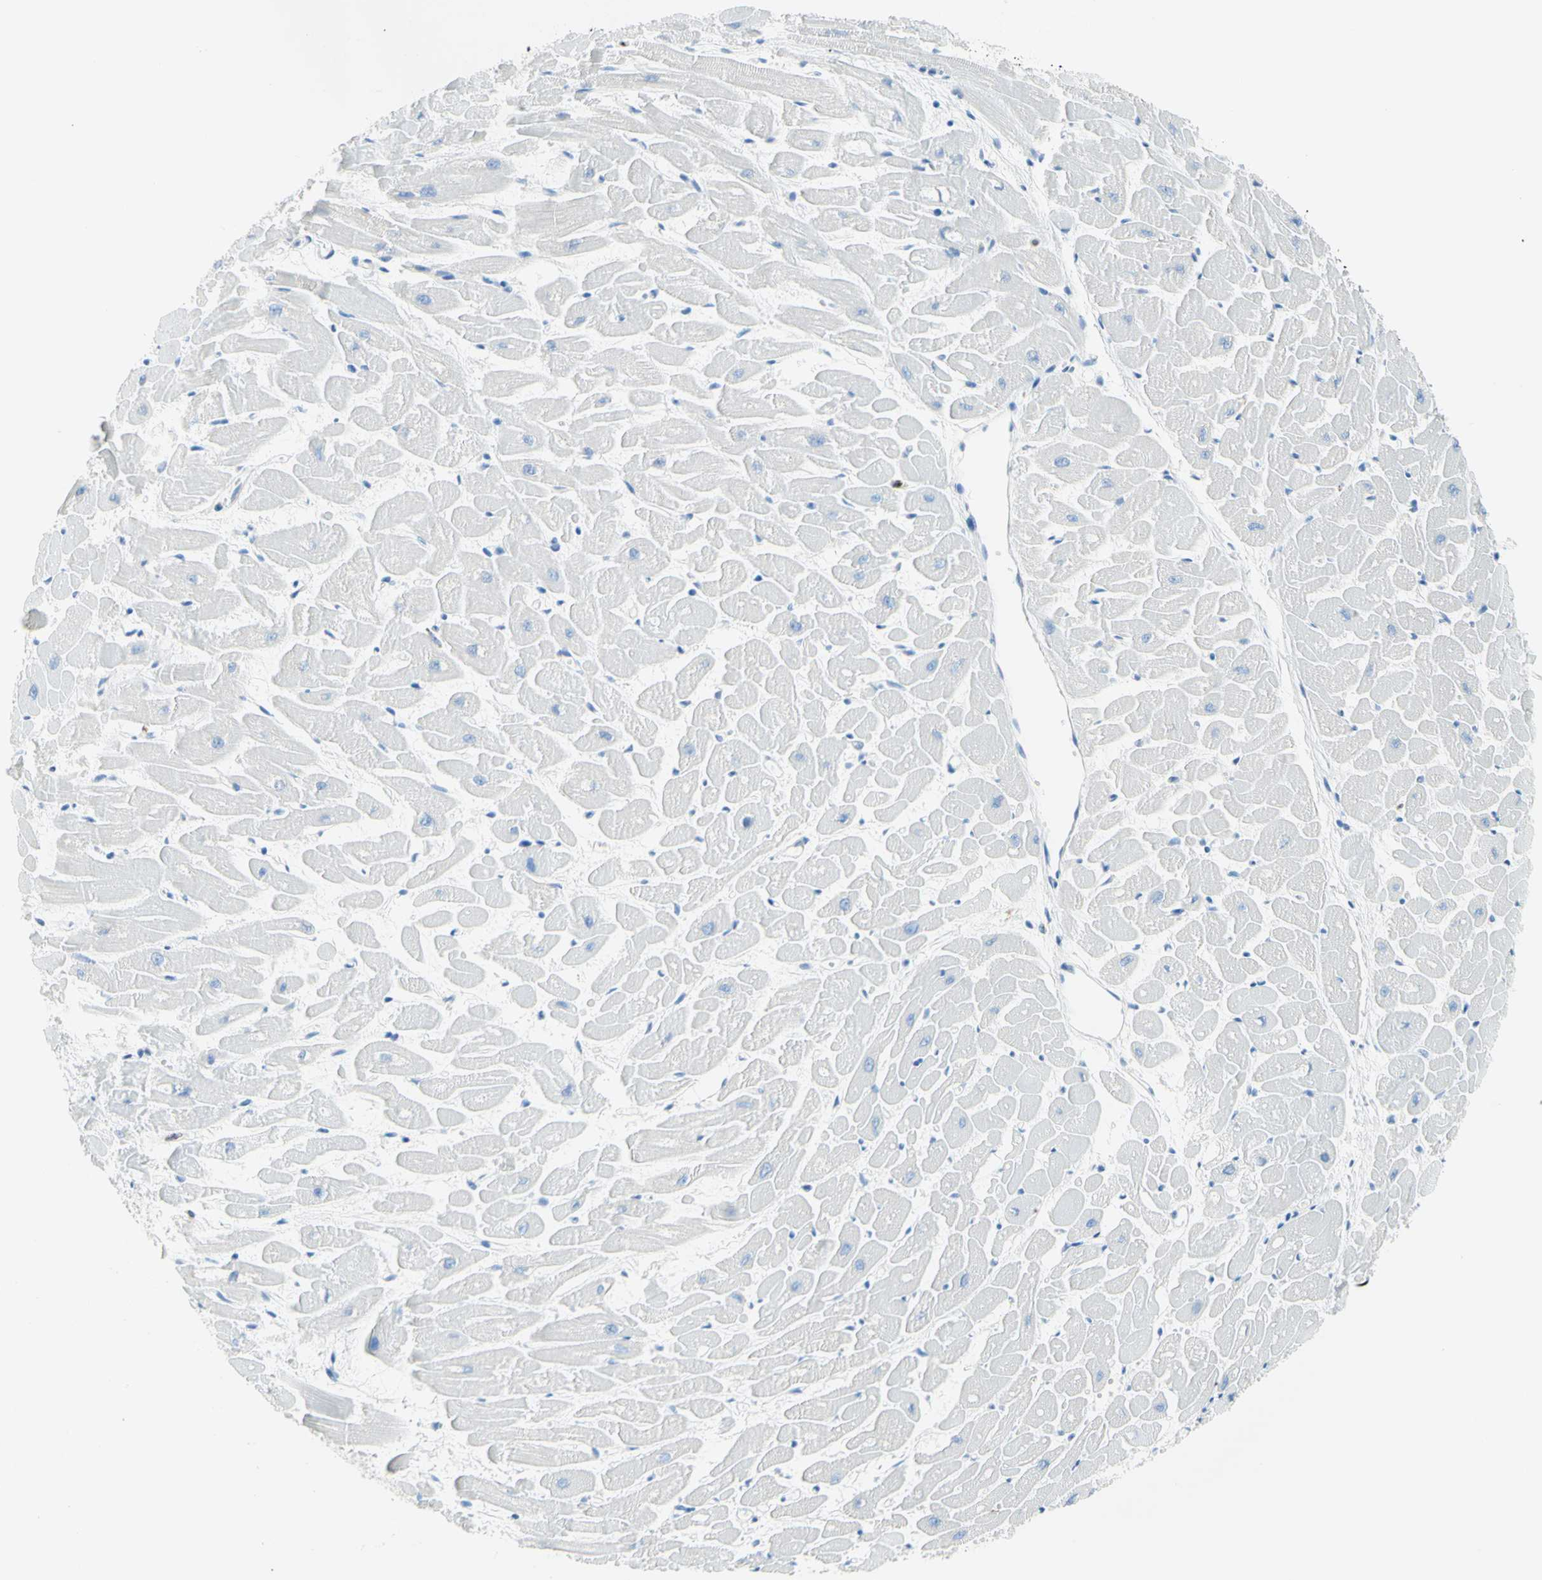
{"staining": {"intensity": "negative", "quantity": "none", "location": "none"}, "tissue": "heart muscle", "cell_type": "Cardiomyocytes", "image_type": "normal", "snomed": [{"axis": "morphology", "description": "Normal tissue, NOS"}, {"axis": "topography", "description": "Heart"}], "caption": "DAB (3,3'-diaminobenzidine) immunohistochemical staining of unremarkable heart muscle shows no significant expression in cardiomyocytes.", "gene": "CYSLTR1", "patient": {"sex": "female", "age": 19}}